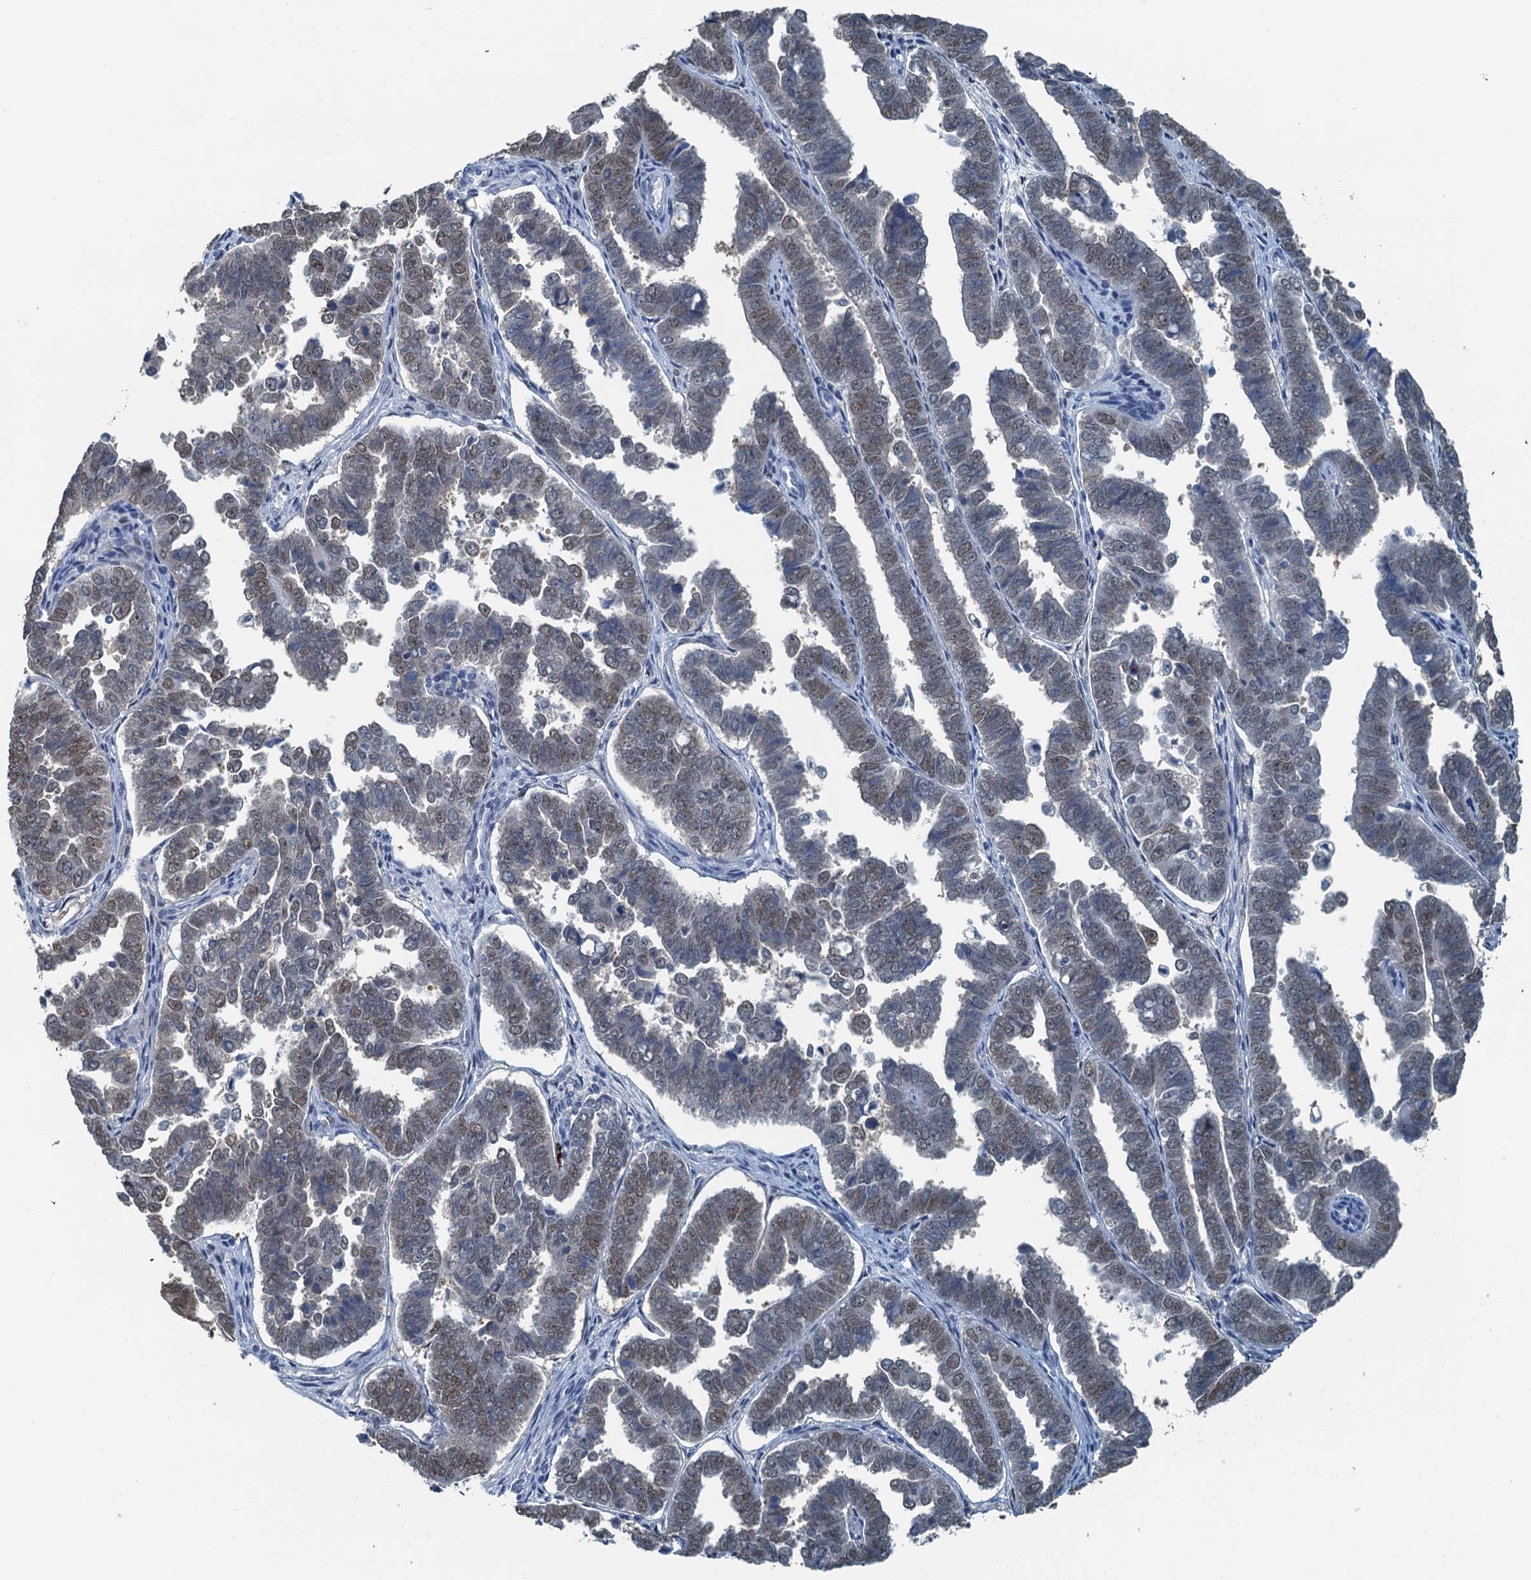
{"staining": {"intensity": "weak", "quantity": "25%-75%", "location": "nuclear"}, "tissue": "endometrial cancer", "cell_type": "Tumor cells", "image_type": "cancer", "snomed": [{"axis": "morphology", "description": "Adenocarcinoma, NOS"}, {"axis": "topography", "description": "Endometrium"}], "caption": "Endometrial cancer stained with a protein marker exhibits weak staining in tumor cells.", "gene": "AHCY", "patient": {"sex": "female", "age": 75}}